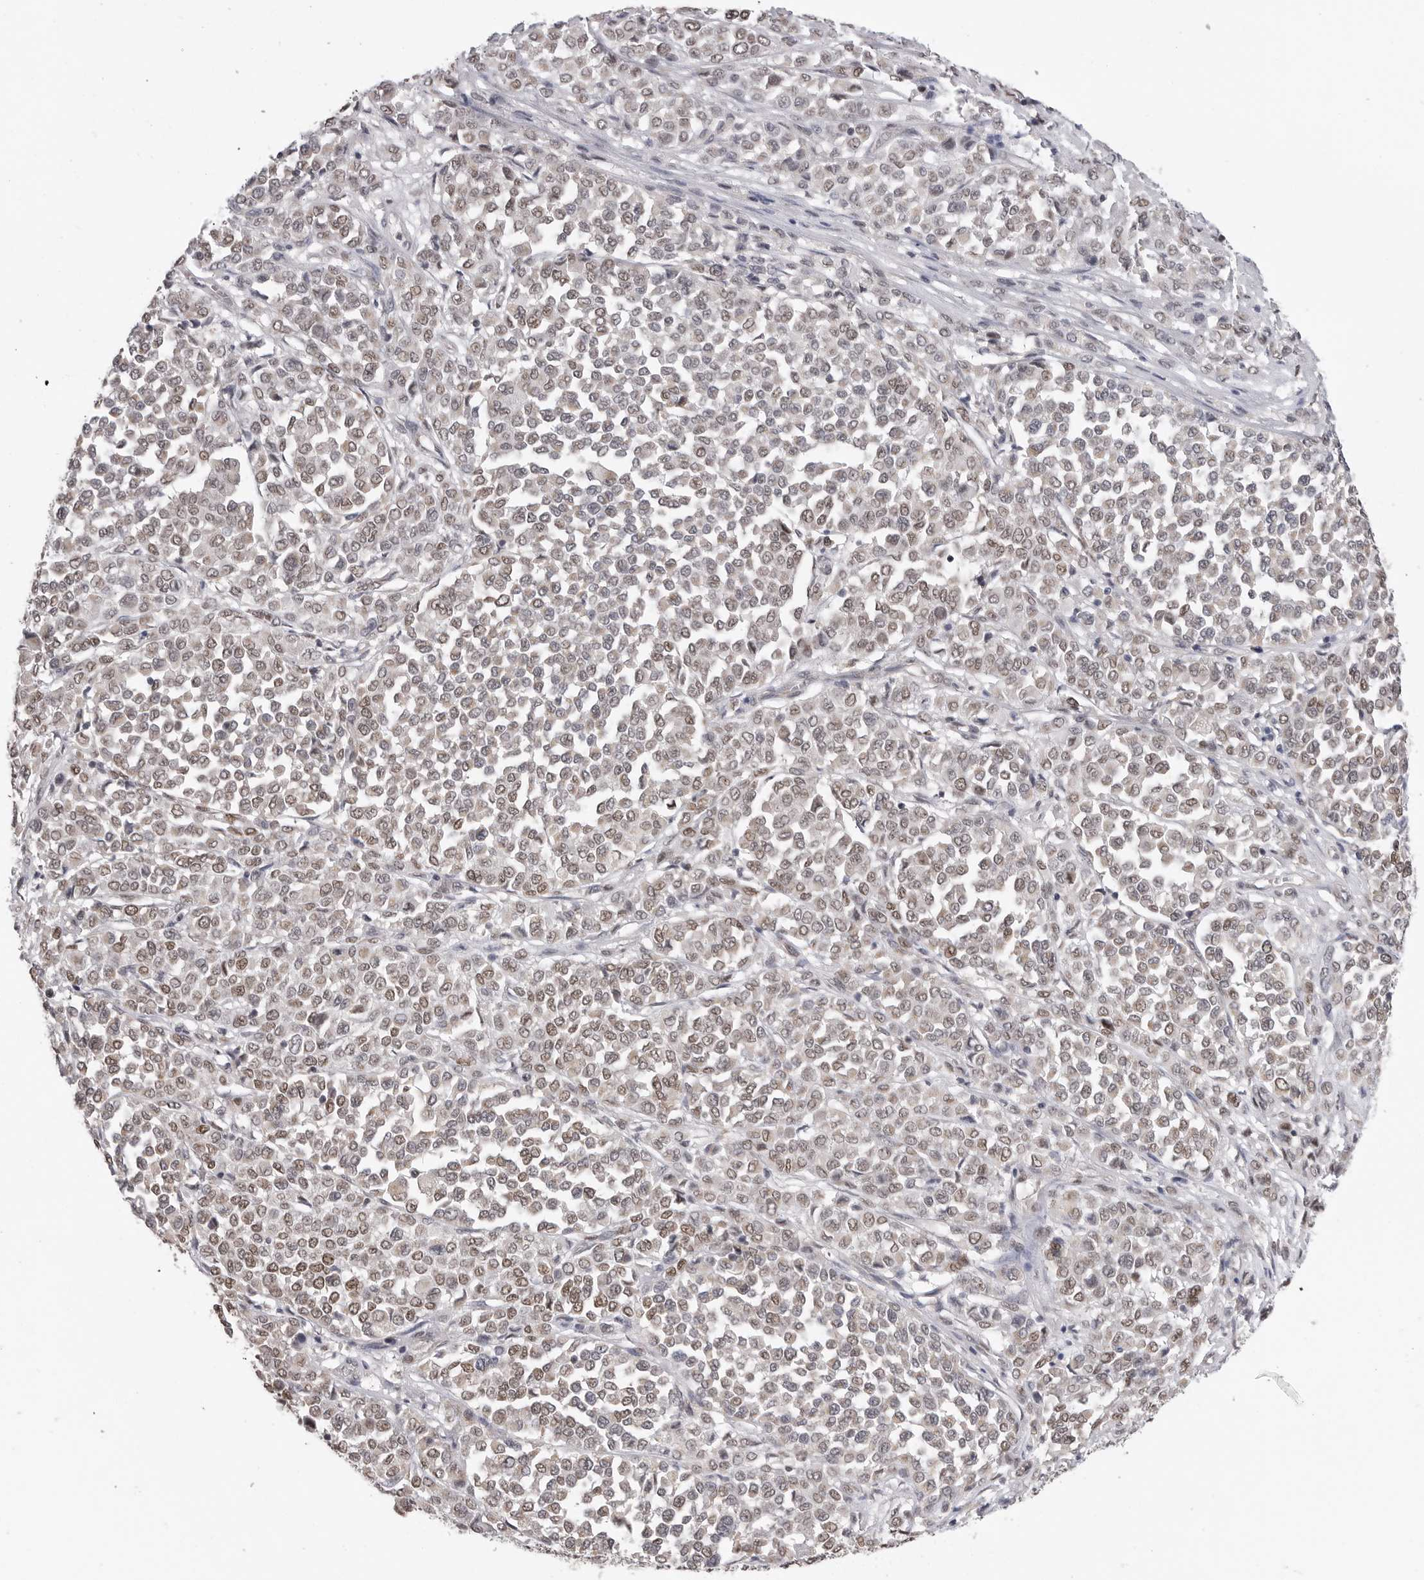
{"staining": {"intensity": "weak", "quantity": ">75%", "location": "nuclear"}, "tissue": "melanoma", "cell_type": "Tumor cells", "image_type": "cancer", "snomed": [{"axis": "morphology", "description": "Malignant melanoma, Metastatic site"}, {"axis": "topography", "description": "Pancreas"}], "caption": "Malignant melanoma (metastatic site) stained with DAB (3,3'-diaminobenzidine) IHC displays low levels of weak nuclear positivity in approximately >75% of tumor cells. Immunohistochemistry stains the protein of interest in brown and the nuclei are stained blue.", "gene": "SMARCC1", "patient": {"sex": "female", "age": 30}}